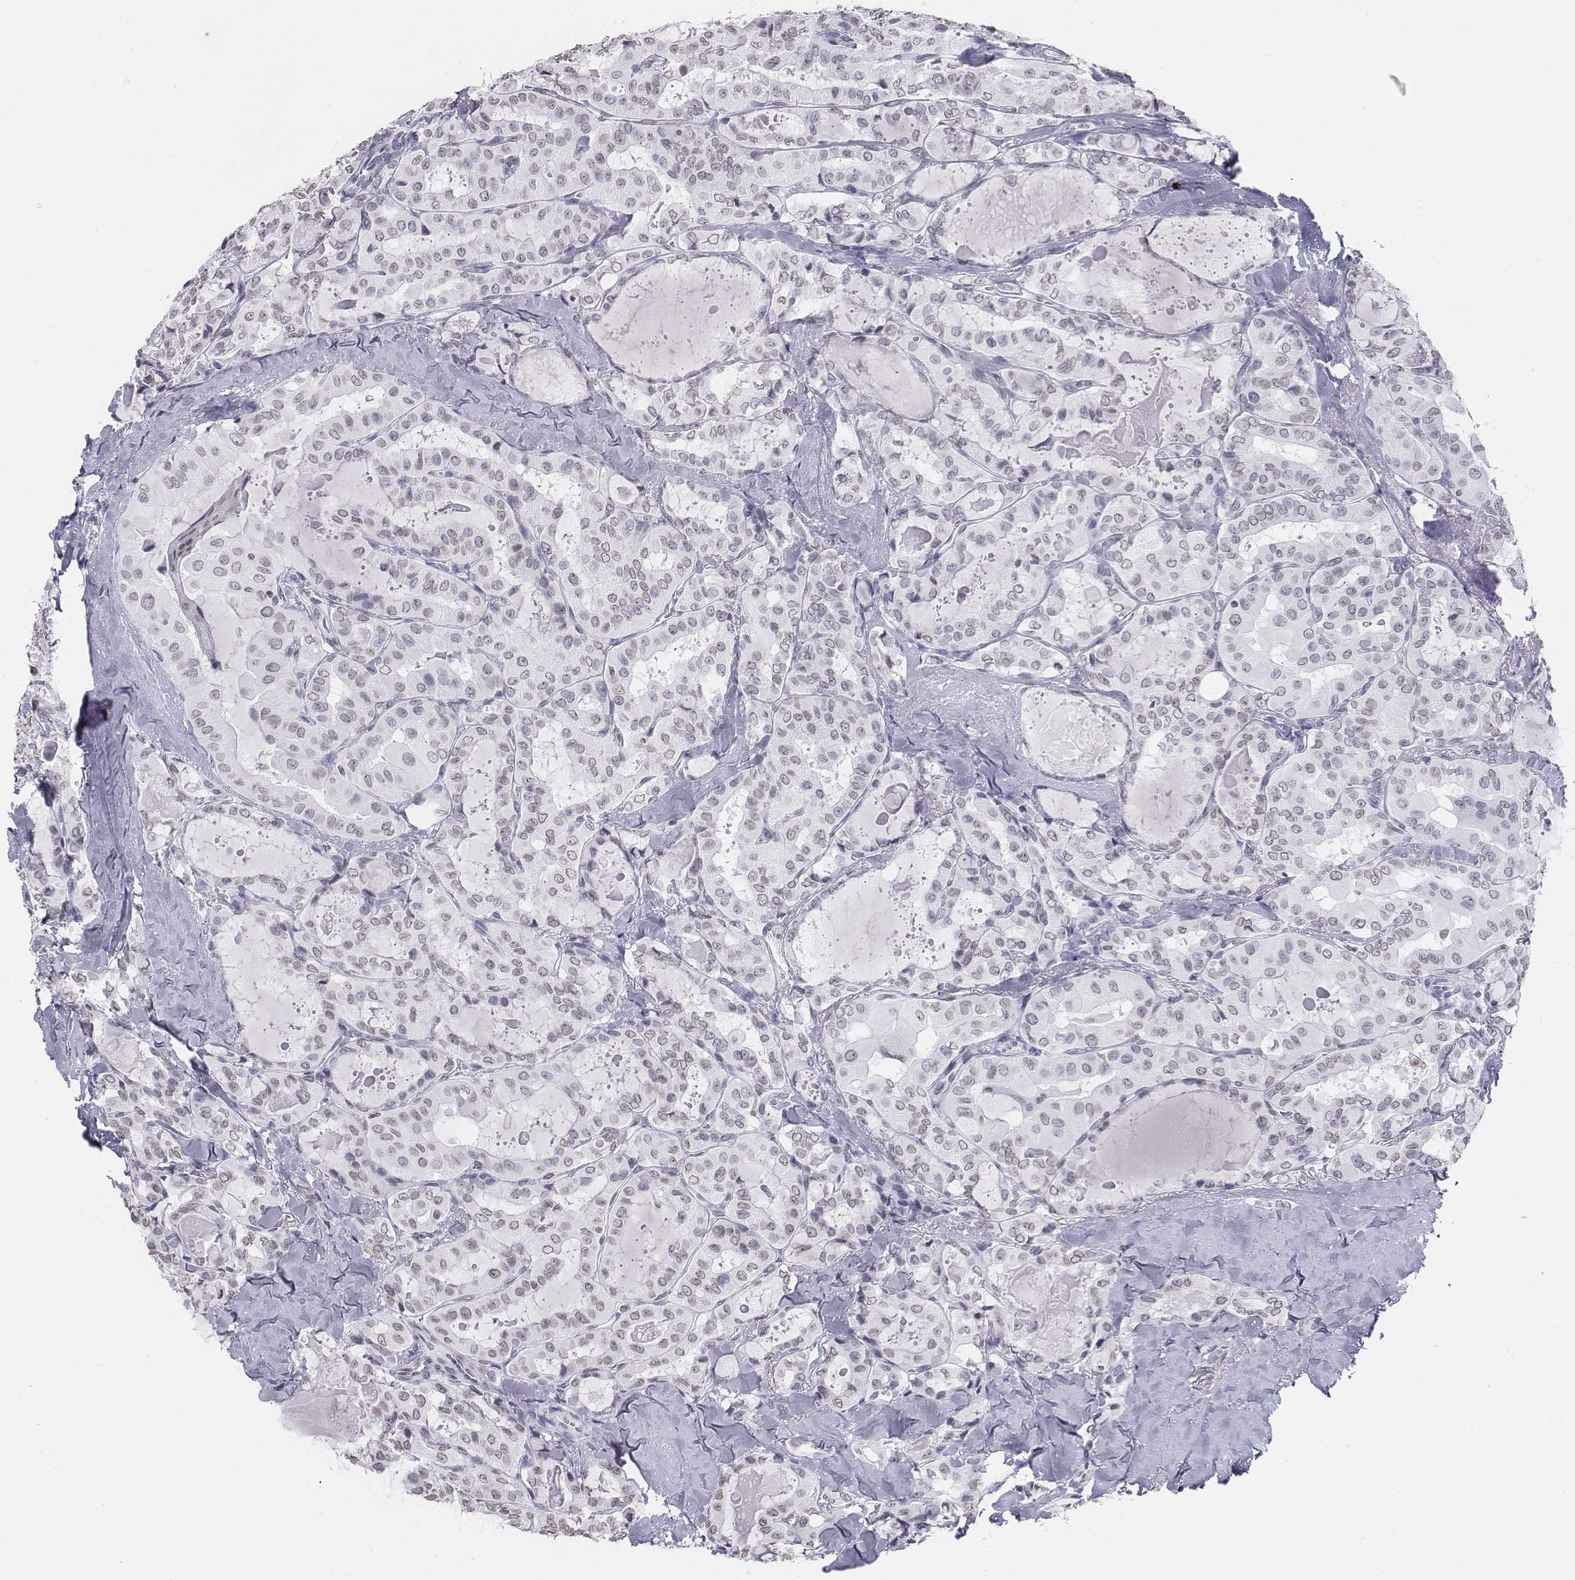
{"staining": {"intensity": "negative", "quantity": "none", "location": "none"}, "tissue": "thyroid cancer", "cell_type": "Tumor cells", "image_type": "cancer", "snomed": [{"axis": "morphology", "description": "Papillary adenocarcinoma, NOS"}, {"axis": "topography", "description": "Thyroid gland"}], "caption": "Thyroid cancer (papillary adenocarcinoma) stained for a protein using immunohistochemistry (IHC) displays no expression tumor cells.", "gene": "BARHL1", "patient": {"sex": "female", "age": 41}}